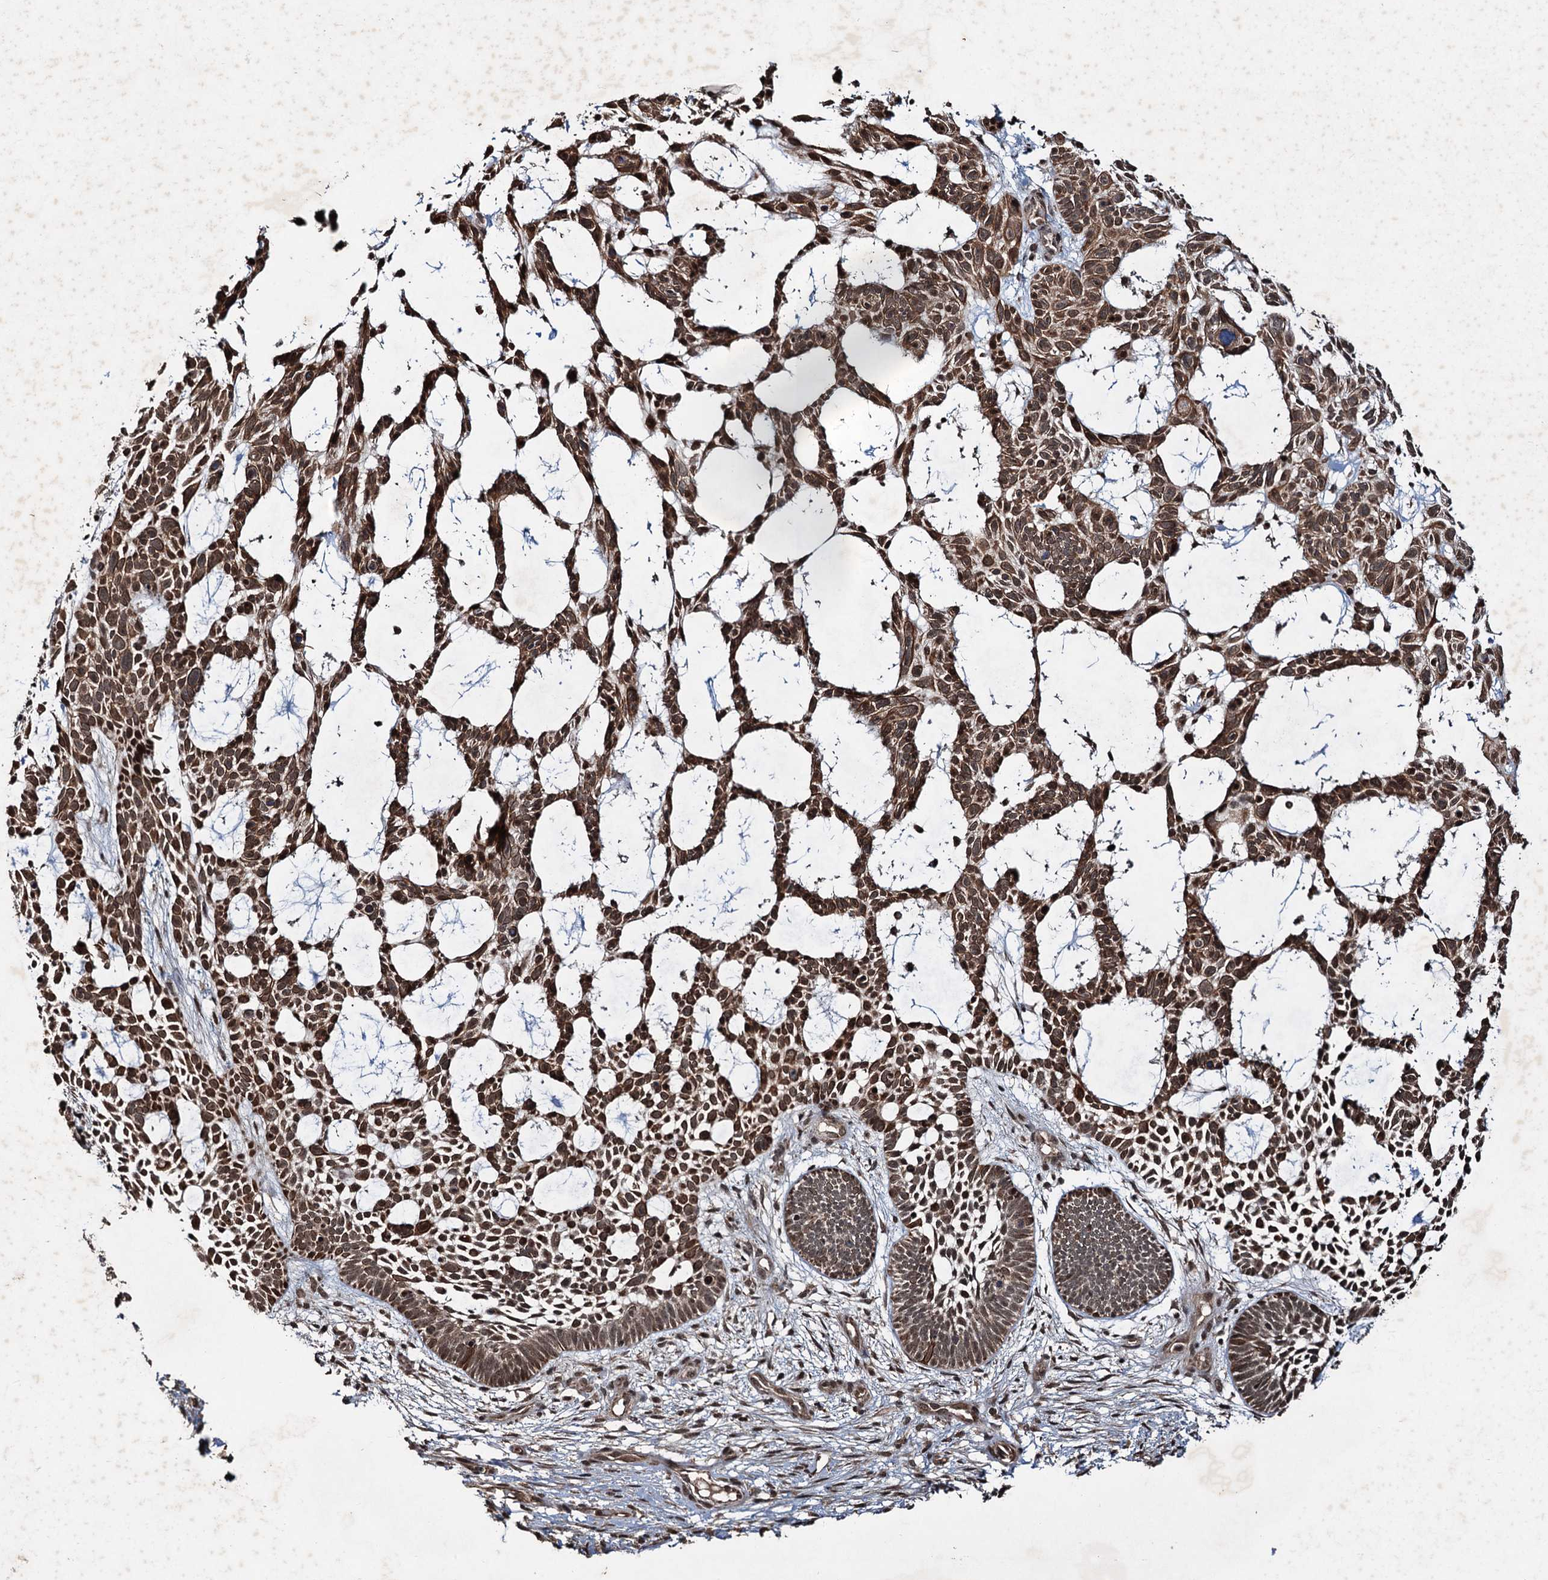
{"staining": {"intensity": "moderate", "quantity": ">75%", "location": "cytoplasmic/membranous,nuclear"}, "tissue": "skin cancer", "cell_type": "Tumor cells", "image_type": "cancer", "snomed": [{"axis": "morphology", "description": "Basal cell carcinoma"}, {"axis": "topography", "description": "Skin"}], "caption": "This photomicrograph demonstrates immunohistochemistry staining of human skin cancer (basal cell carcinoma), with medium moderate cytoplasmic/membranous and nuclear positivity in about >75% of tumor cells.", "gene": "REP15", "patient": {"sex": "male", "age": 89}}